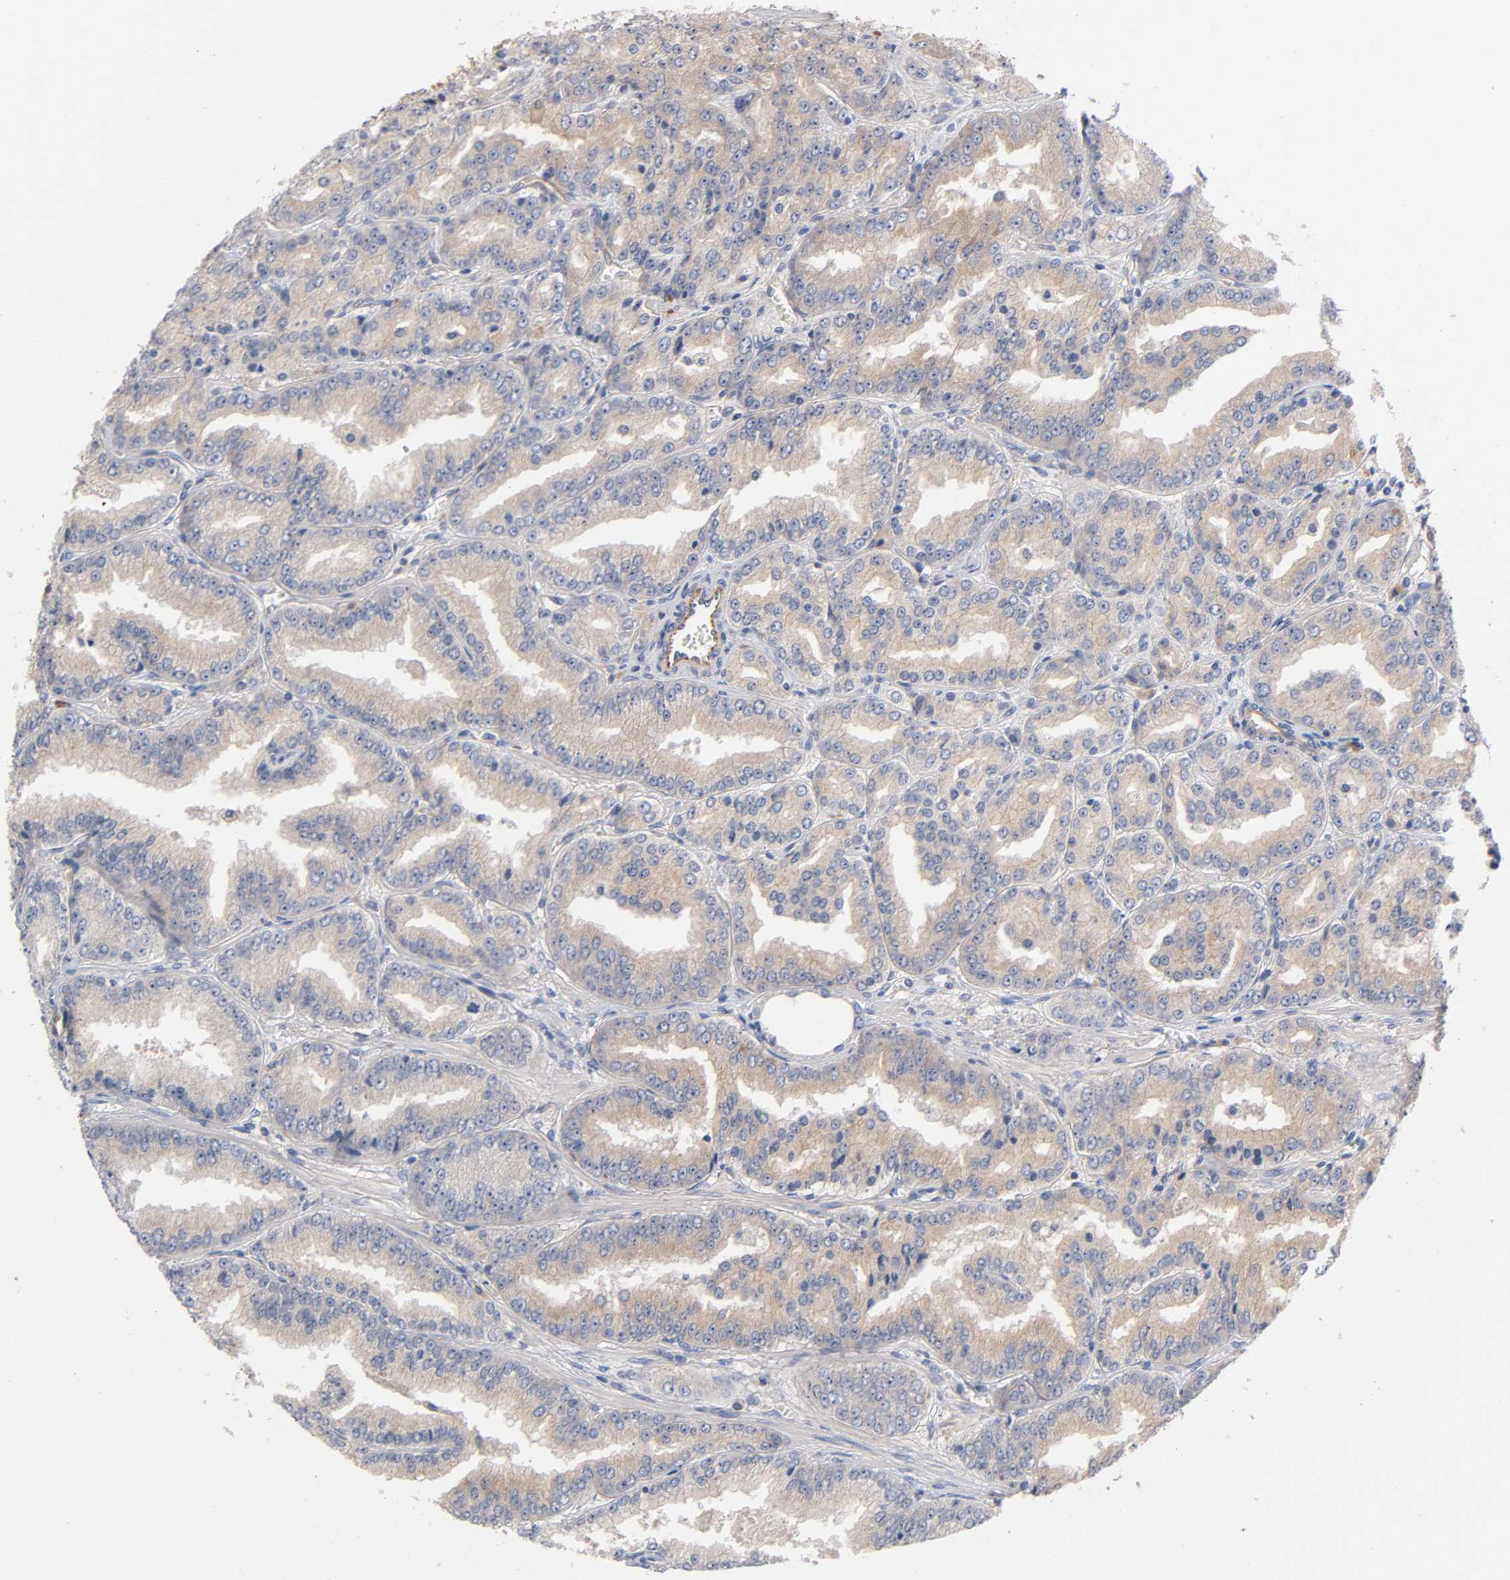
{"staining": {"intensity": "weak", "quantity": "25%-75%", "location": "cytoplasmic/membranous"}, "tissue": "prostate cancer", "cell_type": "Tumor cells", "image_type": "cancer", "snomed": [{"axis": "morphology", "description": "Adenocarcinoma, High grade"}, {"axis": "topography", "description": "Prostate"}], "caption": "Prostate high-grade adenocarcinoma stained for a protein displays weak cytoplasmic/membranous positivity in tumor cells. (Brightfield microscopy of DAB IHC at high magnification).", "gene": "RAB13", "patient": {"sex": "male", "age": 61}}